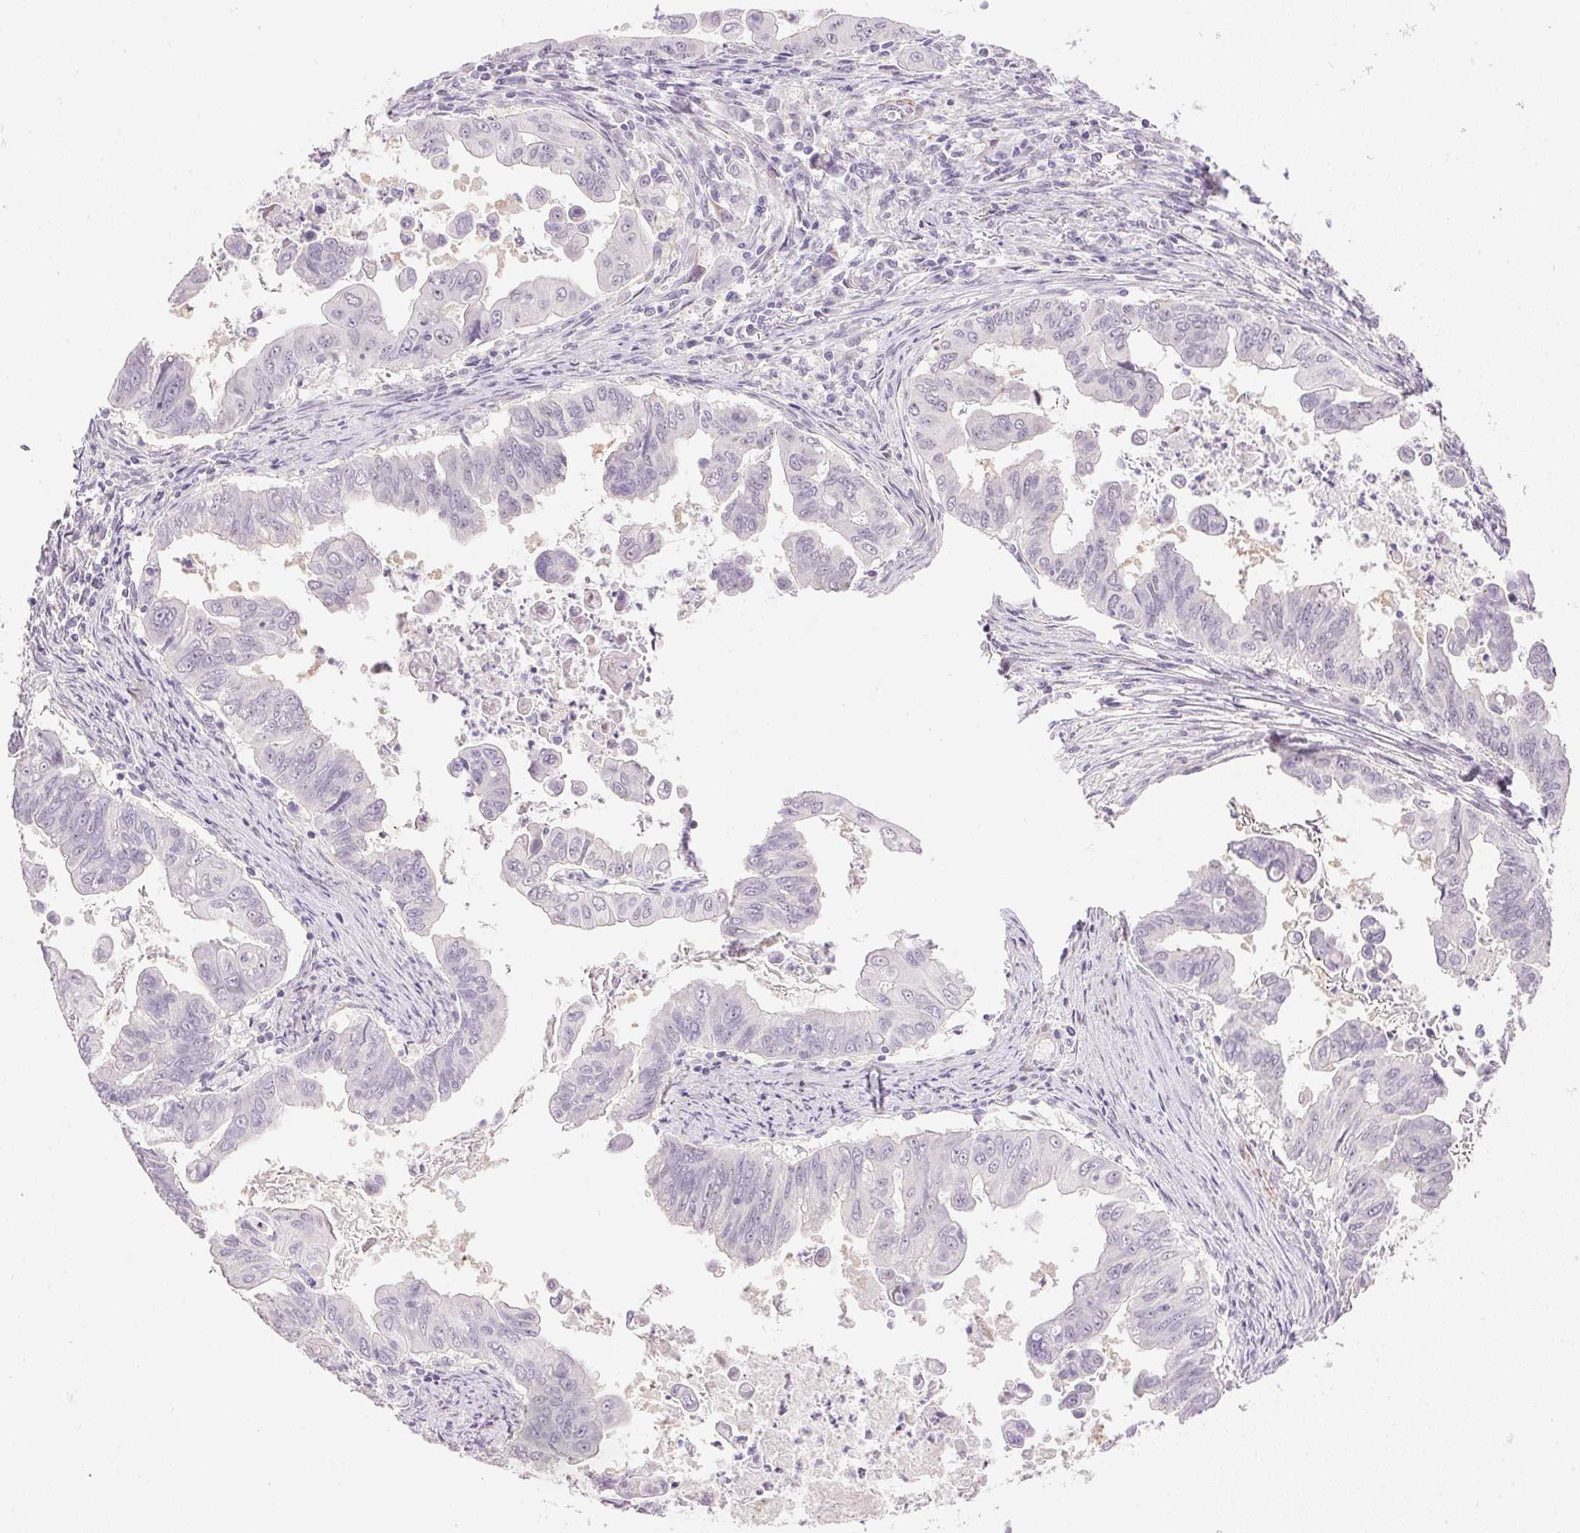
{"staining": {"intensity": "negative", "quantity": "none", "location": "none"}, "tissue": "stomach cancer", "cell_type": "Tumor cells", "image_type": "cancer", "snomed": [{"axis": "morphology", "description": "Adenocarcinoma, NOS"}, {"axis": "topography", "description": "Stomach, upper"}], "caption": "A high-resolution image shows immunohistochemistry staining of stomach cancer (adenocarcinoma), which displays no significant staining in tumor cells.", "gene": "GYG2", "patient": {"sex": "male", "age": 80}}